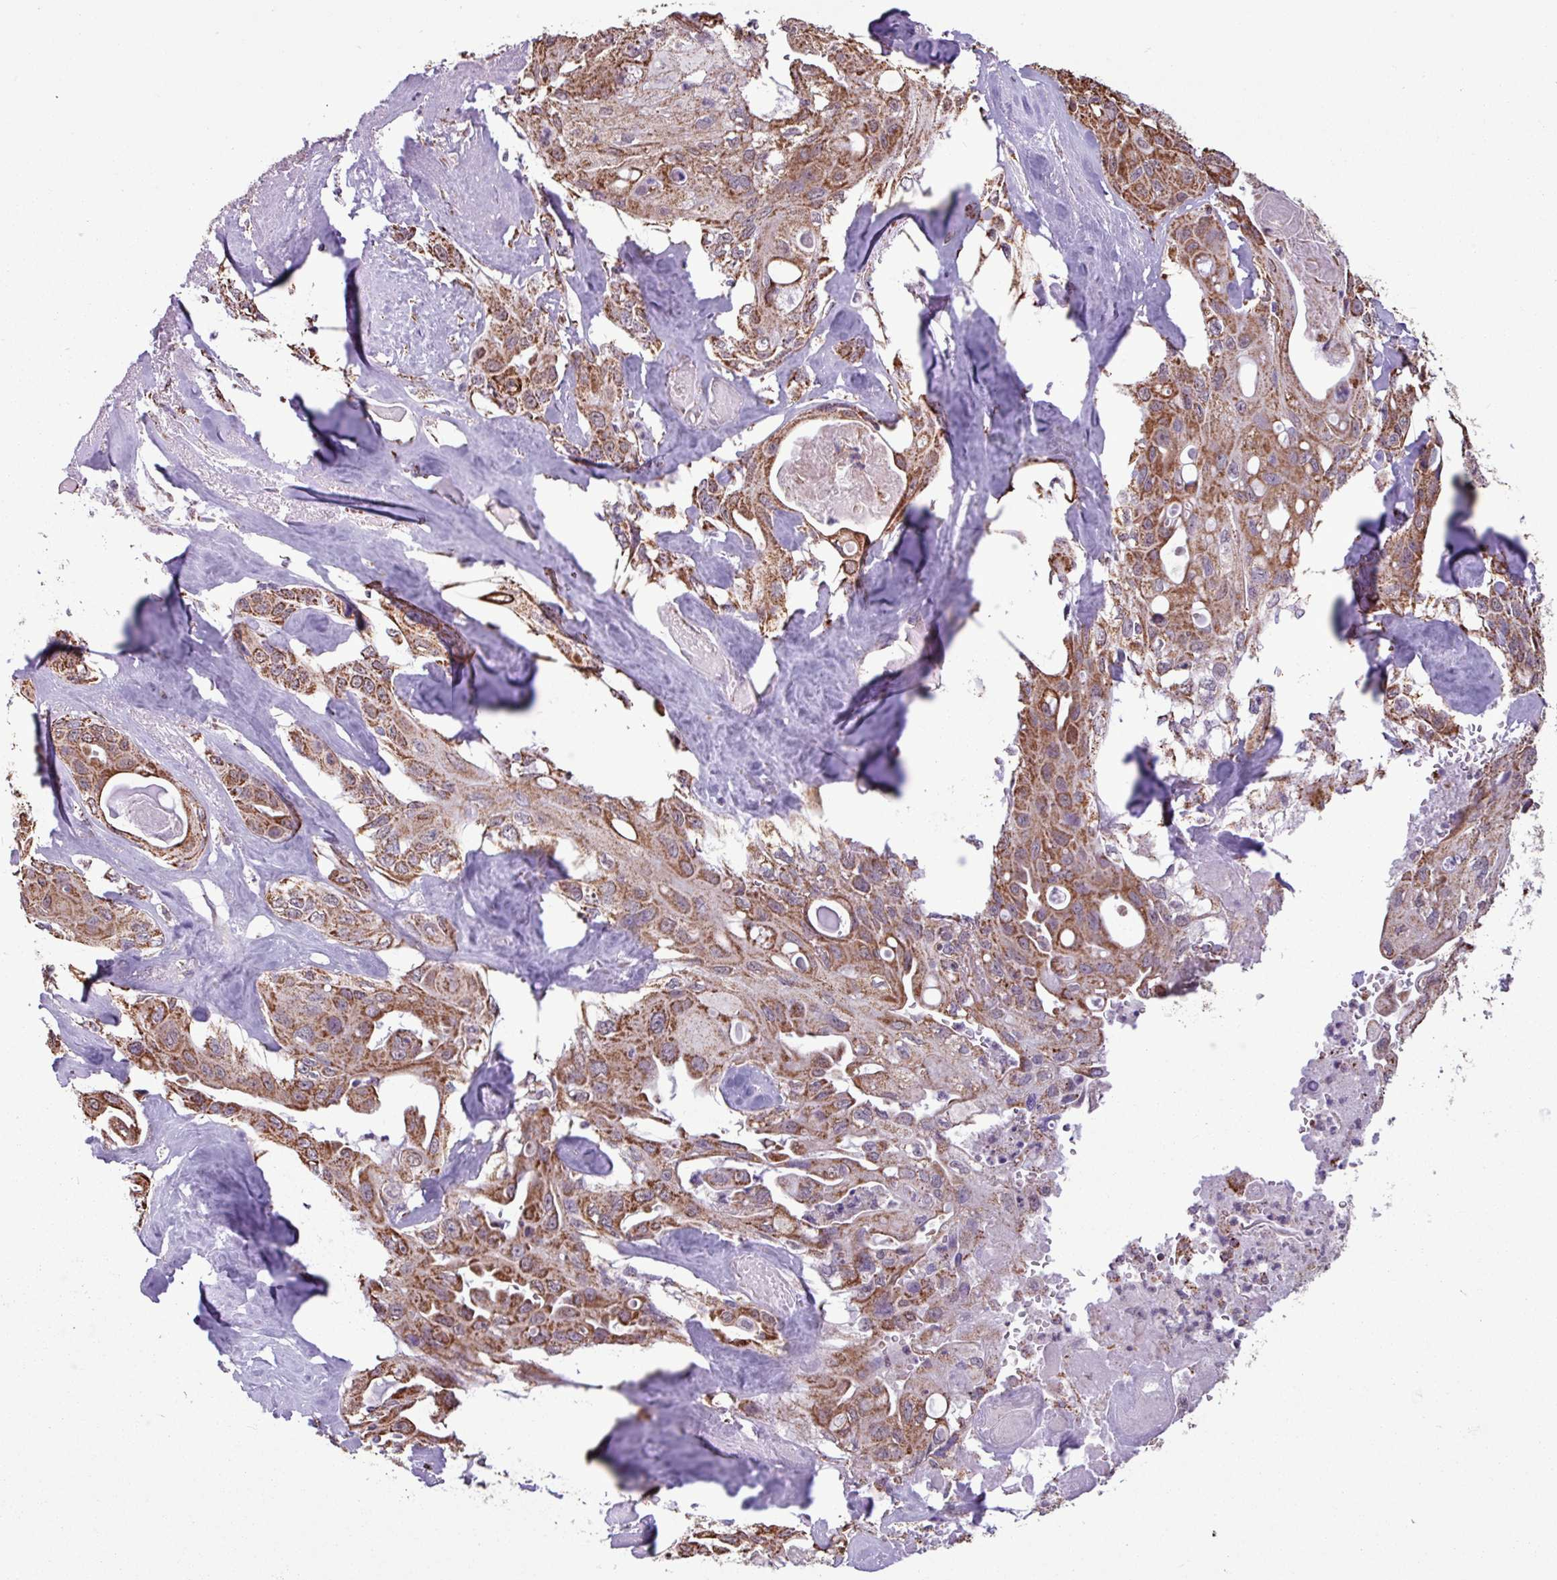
{"staining": {"intensity": "strong", "quantity": ">75%", "location": "cytoplasmic/membranous"}, "tissue": "cervical cancer", "cell_type": "Tumor cells", "image_type": "cancer", "snomed": [{"axis": "morphology", "description": "Squamous cell carcinoma, NOS"}, {"axis": "topography", "description": "Cervix"}], "caption": "IHC staining of cervical cancer (squamous cell carcinoma), which exhibits high levels of strong cytoplasmic/membranous positivity in approximately >75% of tumor cells indicating strong cytoplasmic/membranous protein expression. The staining was performed using DAB (3,3'-diaminobenzidine) (brown) for protein detection and nuclei were counterstained in hematoxylin (blue).", "gene": "ALG8", "patient": {"sex": "female", "age": 67}}